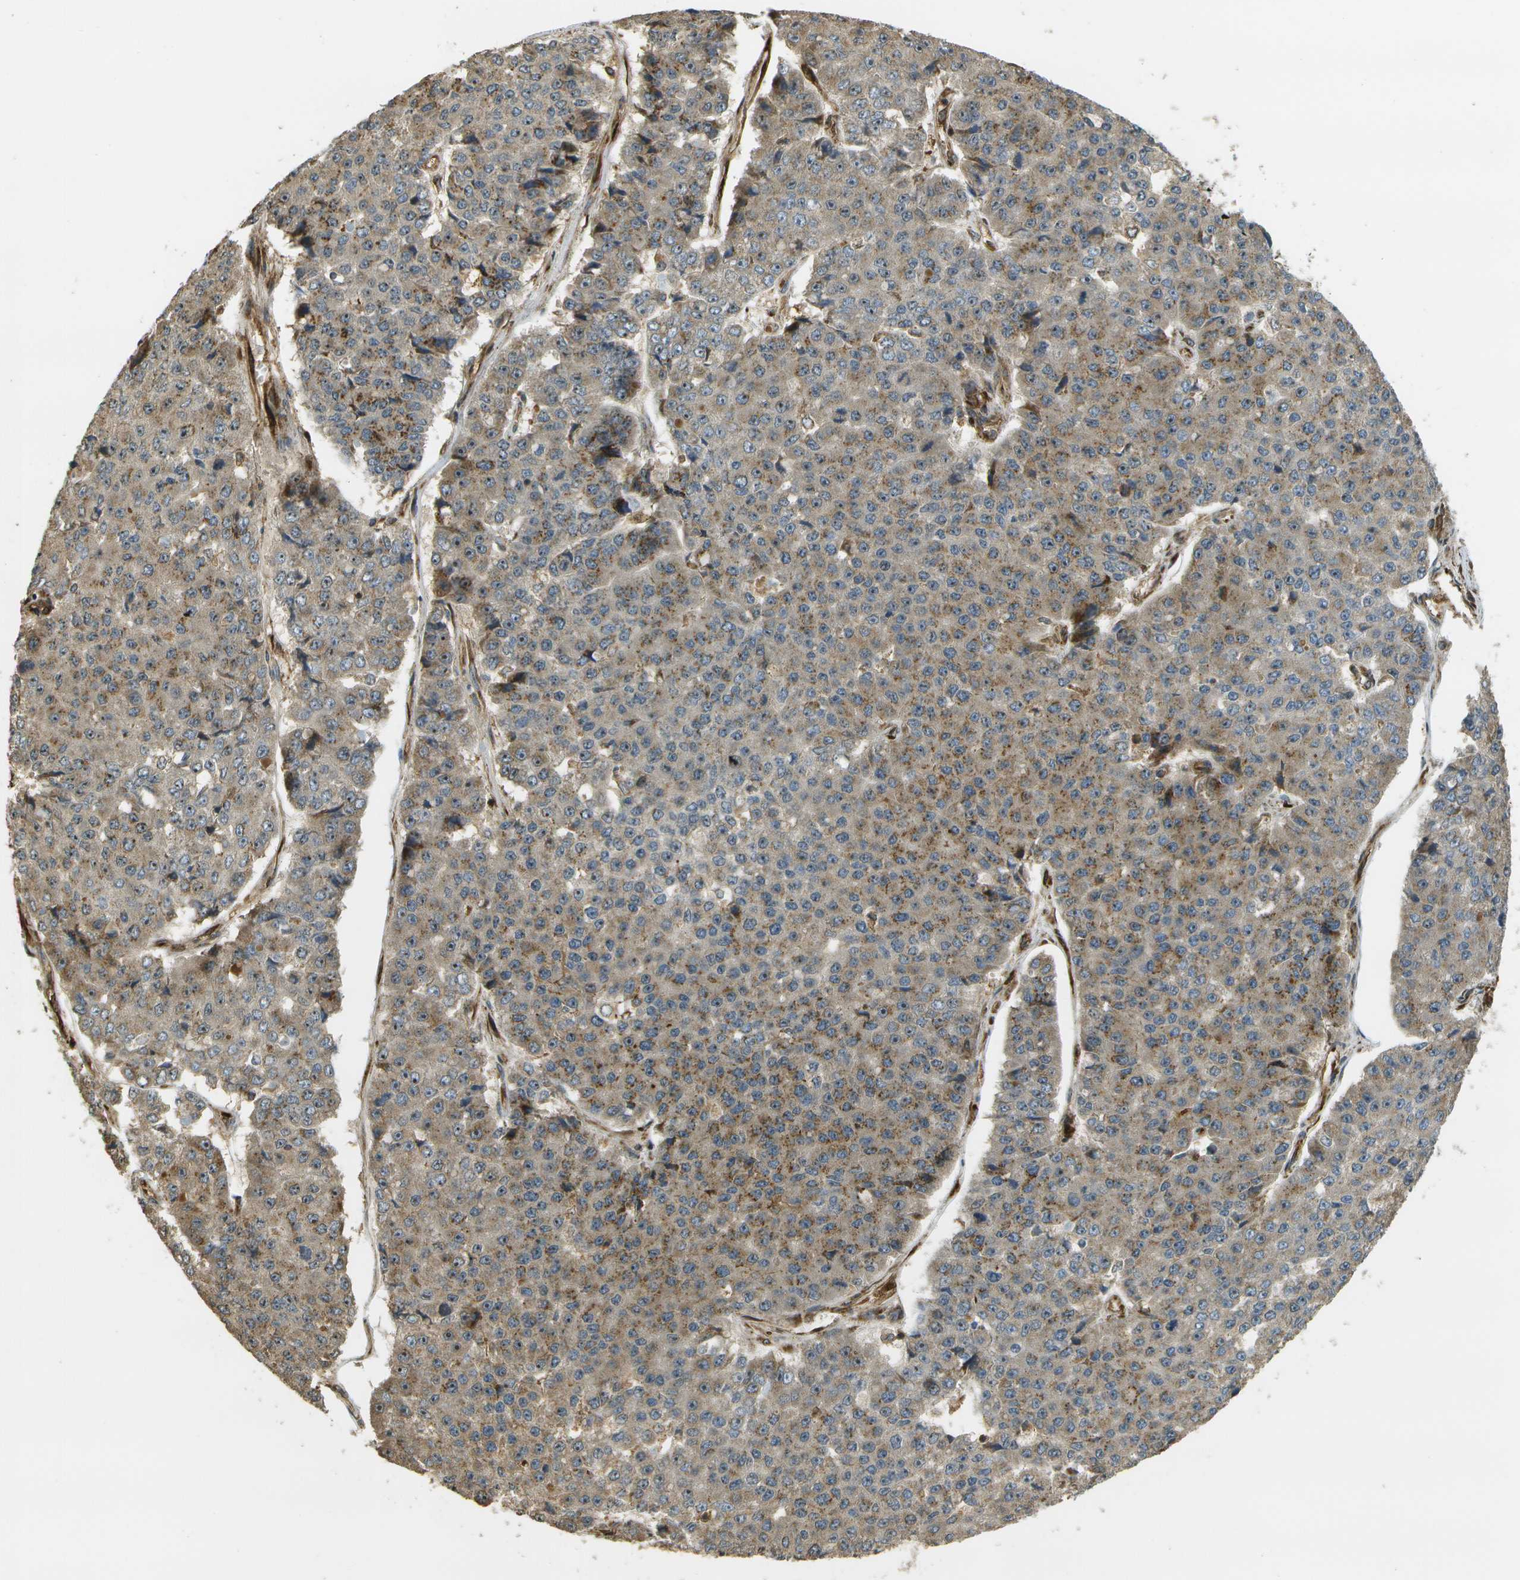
{"staining": {"intensity": "moderate", "quantity": ">75%", "location": "cytoplasmic/membranous,nuclear"}, "tissue": "pancreatic cancer", "cell_type": "Tumor cells", "image_type": "cancer", "snomed": [{"axis": "morphology", "description": "Adenocarcinoma, NOS"}, {"axis": "topography", "description": "Pancreas"}], "caption": "IHC of human pancreatic cancer (adenocarcinoma) demonstrates medium levels of moderate cytoplasmic/membranous and nuclear expression in about >75% of tumor cells. (Stains: DAB (3,3'-diaminobenzidine) in brown, nuclei in blue, Microscopy: brightfield microscopy at high magnification).", "gene": "LRP12", "patient": {"sex": "male", "age": 50}}